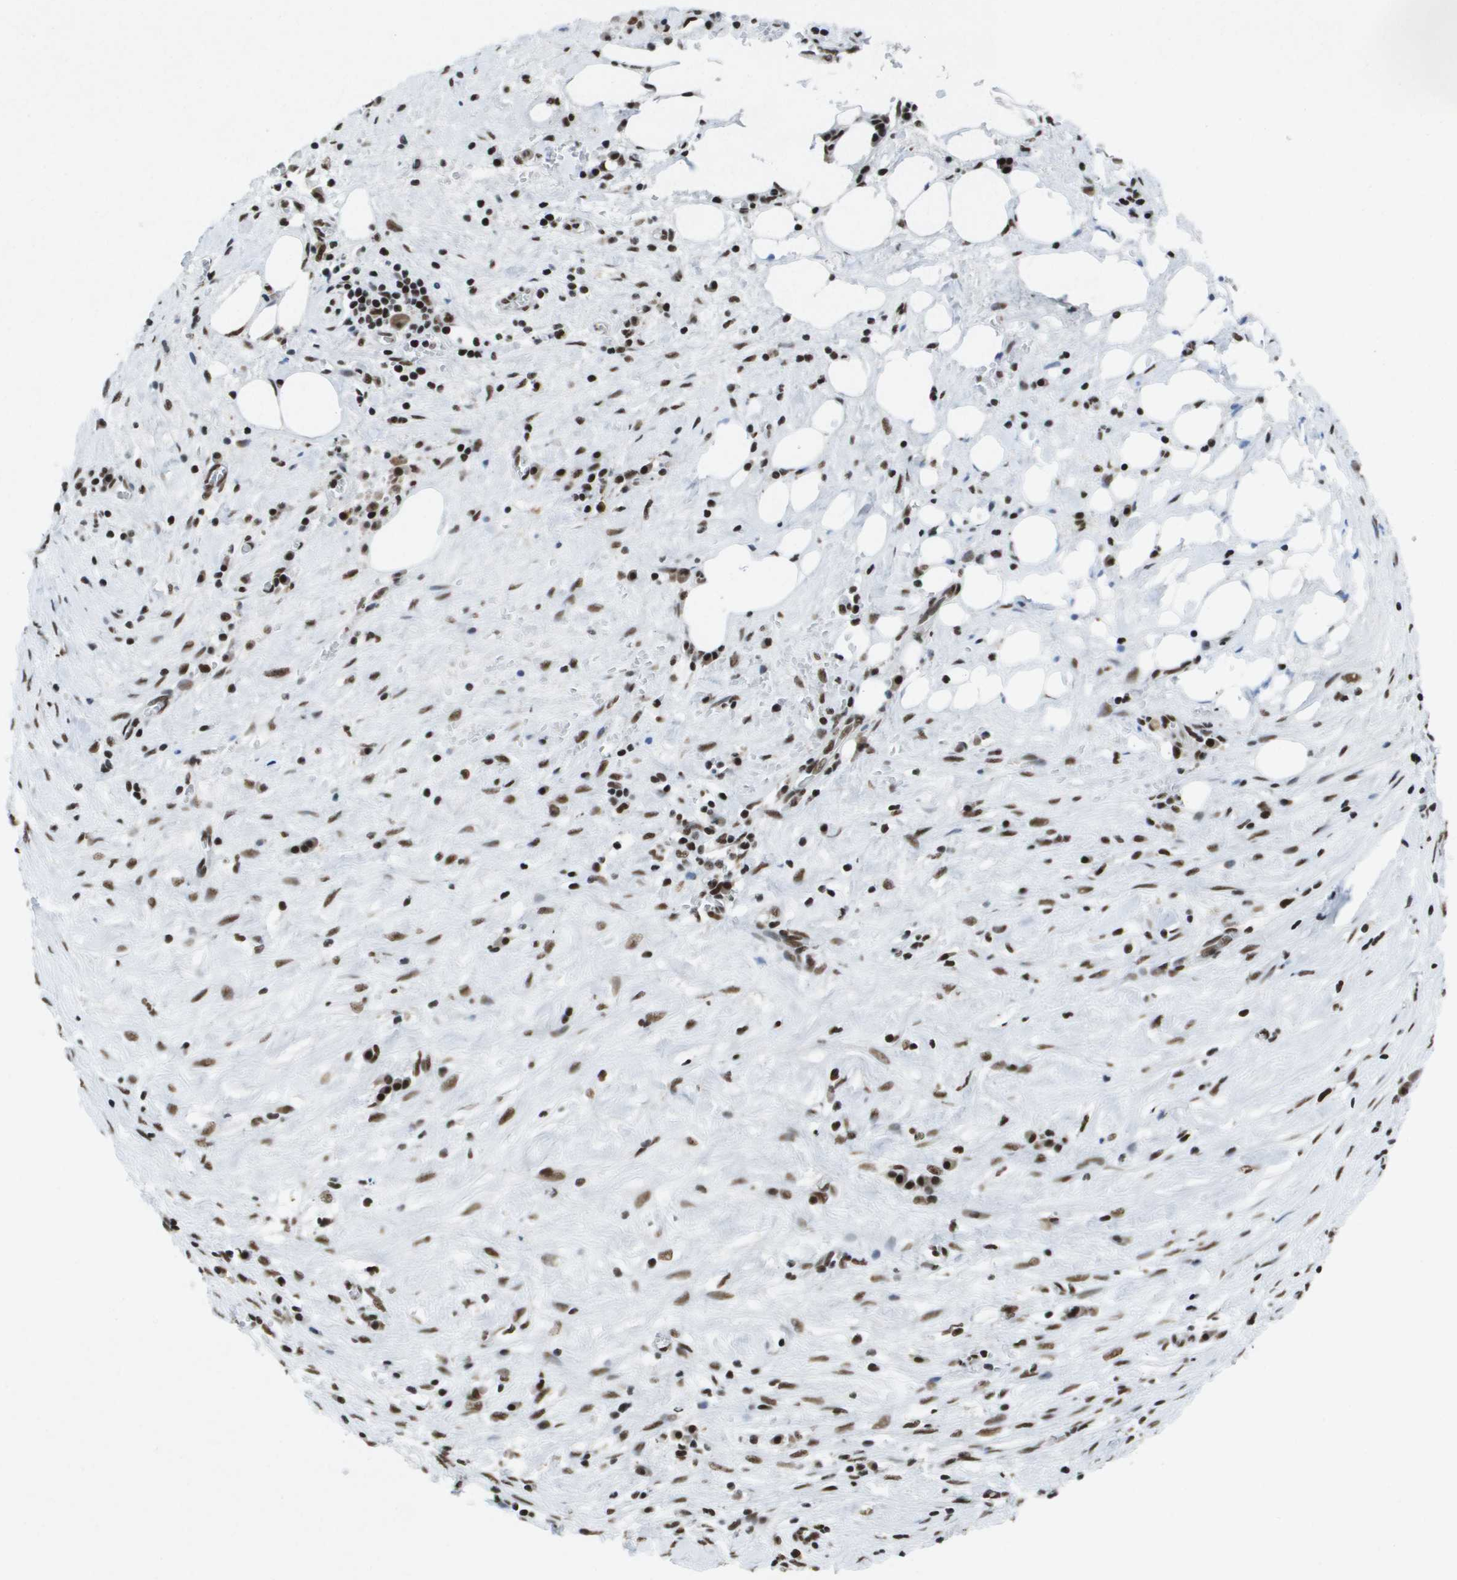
{"staining": {"intensity": "strong", "quantity": ">75%", "location": "nuclear"}, "tissue": "pancreatic cancer", "cell_type": "Tumor cells", "image_type": "cancer", "snomed": [{"axis": "morphology", "description": "Adenocarcinoma, NOS"}, {"axis": "topography", "description": "Pancreas"}], "caption": "Adenocarcinoma (pancreatic) stained with DAB immunohistochemistry (IHC) shows high levels of strong nuclear expression in approximately >75% of tumor cells. The protein of interest is stained brown, and the nuclei are stained in blue (DAB IHC with brightfield microscopy, high magnification).", "gene": "NSRP1", "patient": {"sex": "female", "age": 70}}